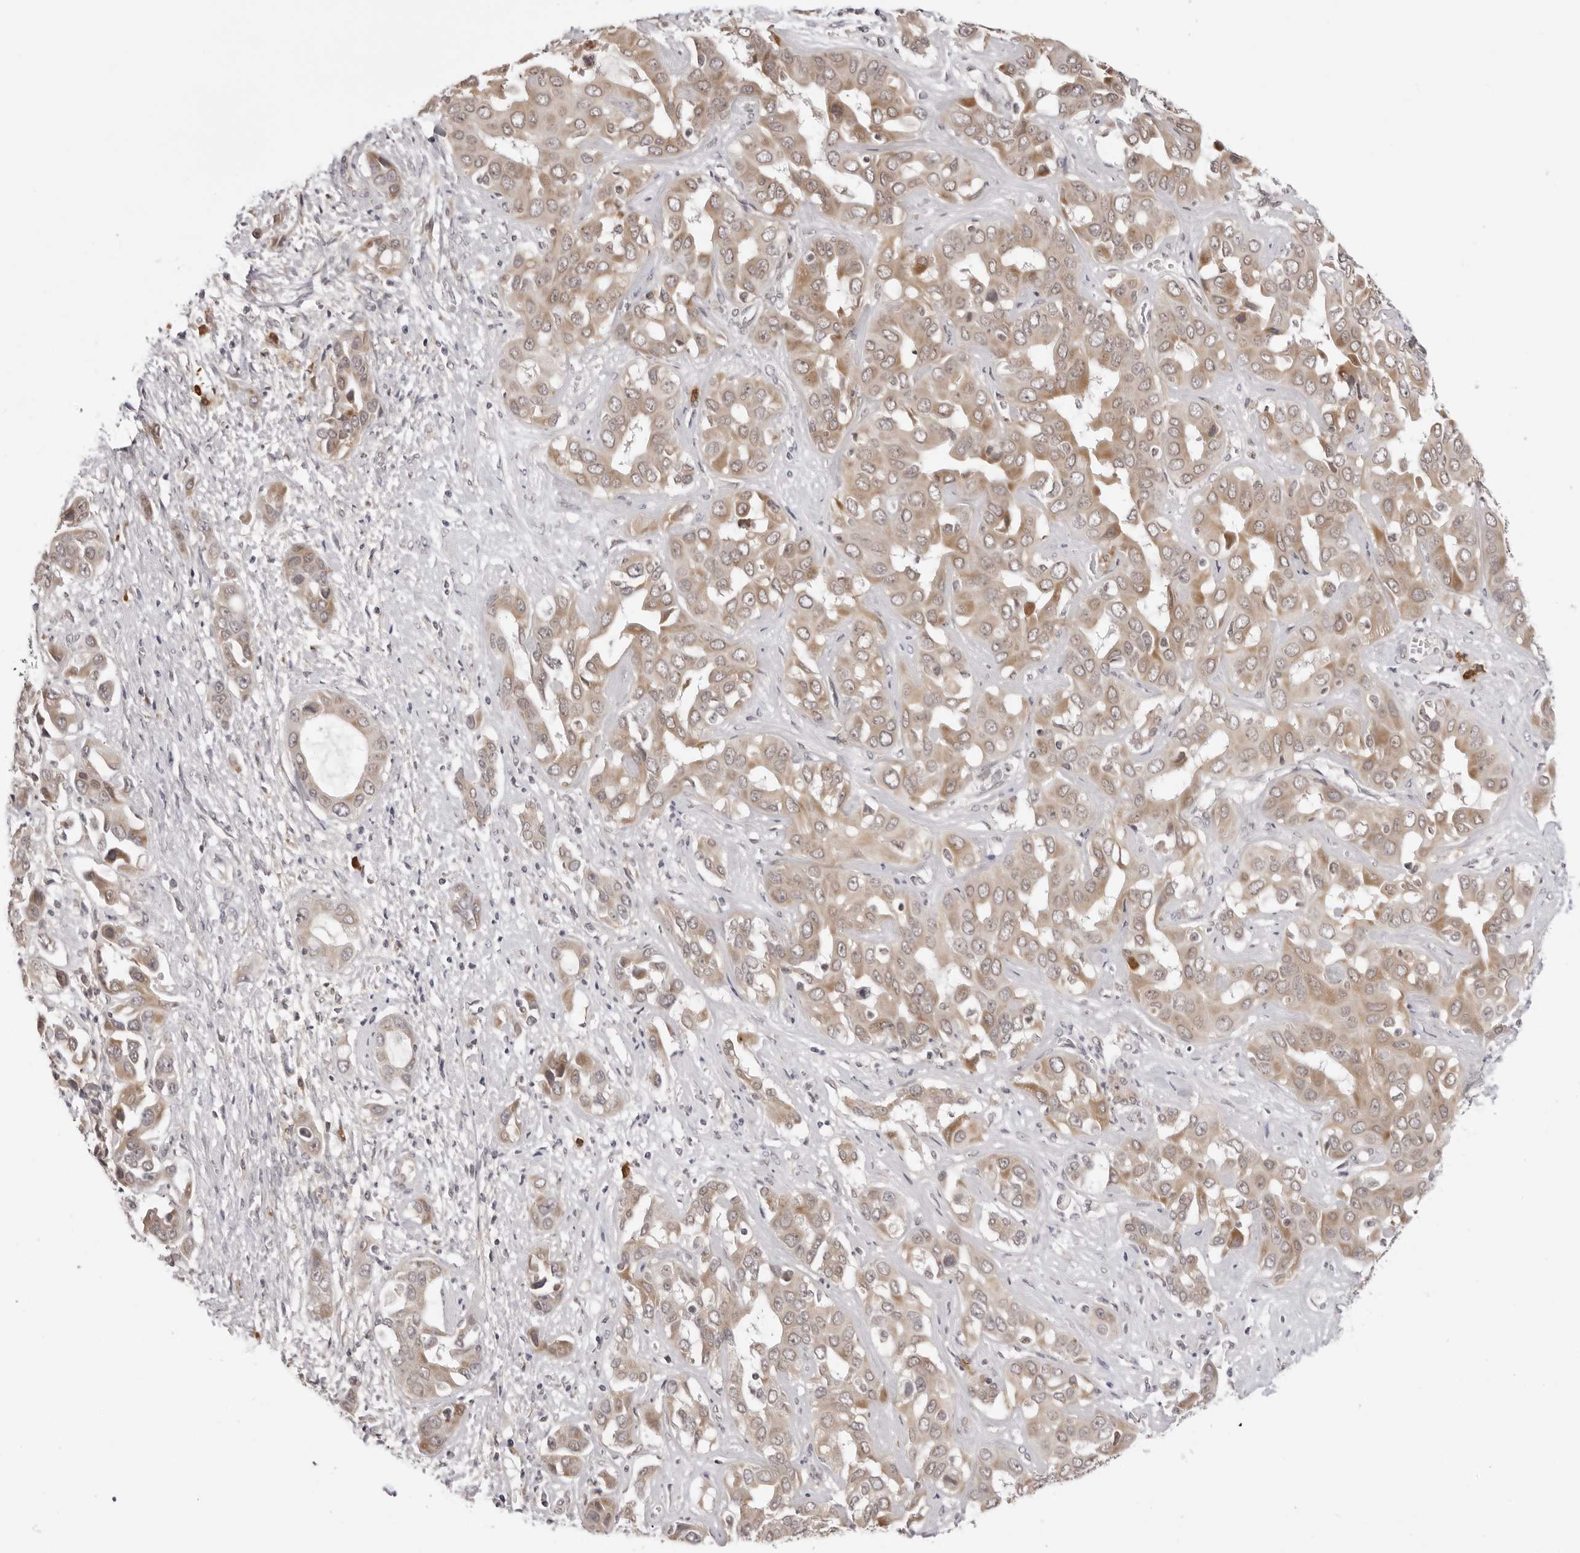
{"staining": {"intensity": "moderate", "quantity": ">75%", "location": "cytoplasmic/membranous"}, "tissue": "liver cancer", "cell_type": "Tumor cells", "image_type": "cancer", "snomed": [{"axis": "morphology", "description": "Cholangiocarcinoma"}, {"axis": "topography", "description": "Liver"}], "caption": "This is a histology image of IHC staining of liver cholangiocarcinoma, which shows moderate positivity in the cytoplasmic/membranous of tumor cells.", "gene": "ZC3H11A", "patient": {"sex": "female", "age": 52}}